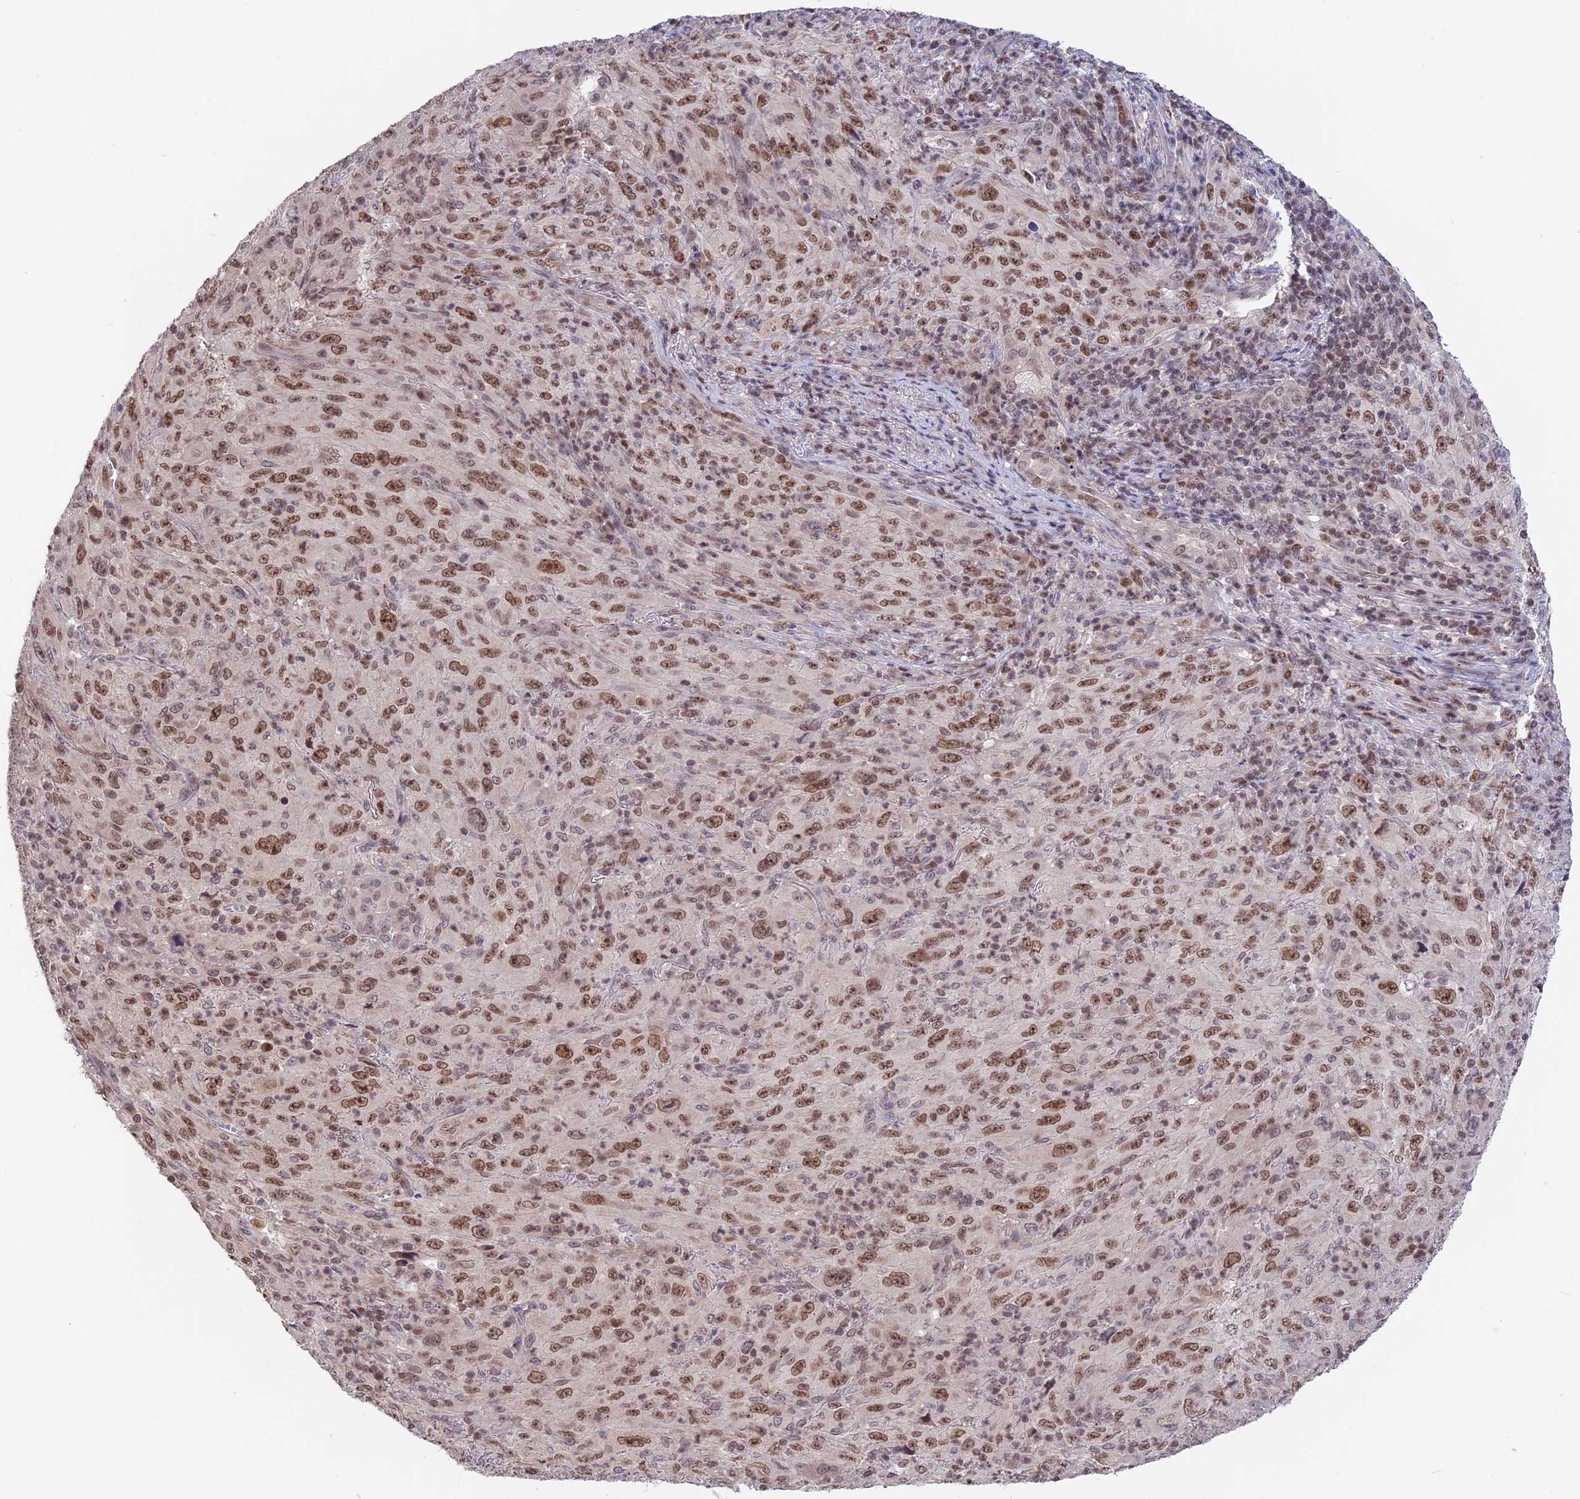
{"staining": {"intensity": "moderate", "quantity": ">75%", "location": "nuclear"}, "tissue": "melanoma", "cell_type": "Tumor cells", "image_type": "cancer", "snomed": [{"axis": "morphology", "description": "Malignant melanoma, Metastatic site"}, {"axis": "topography", "description": "Skin"}], "caption": "IHC histopathology image of neoplastic tissue: human malignant melanoma (metastatic site) stained using immunohistochemistry displays medium levels of moderate protein expression localized specifically in the nuclear of tumor cells, appearing as a nuclear brown color.", "gene": "RFC5", "patient": {"sex": "female", "age": 56}}